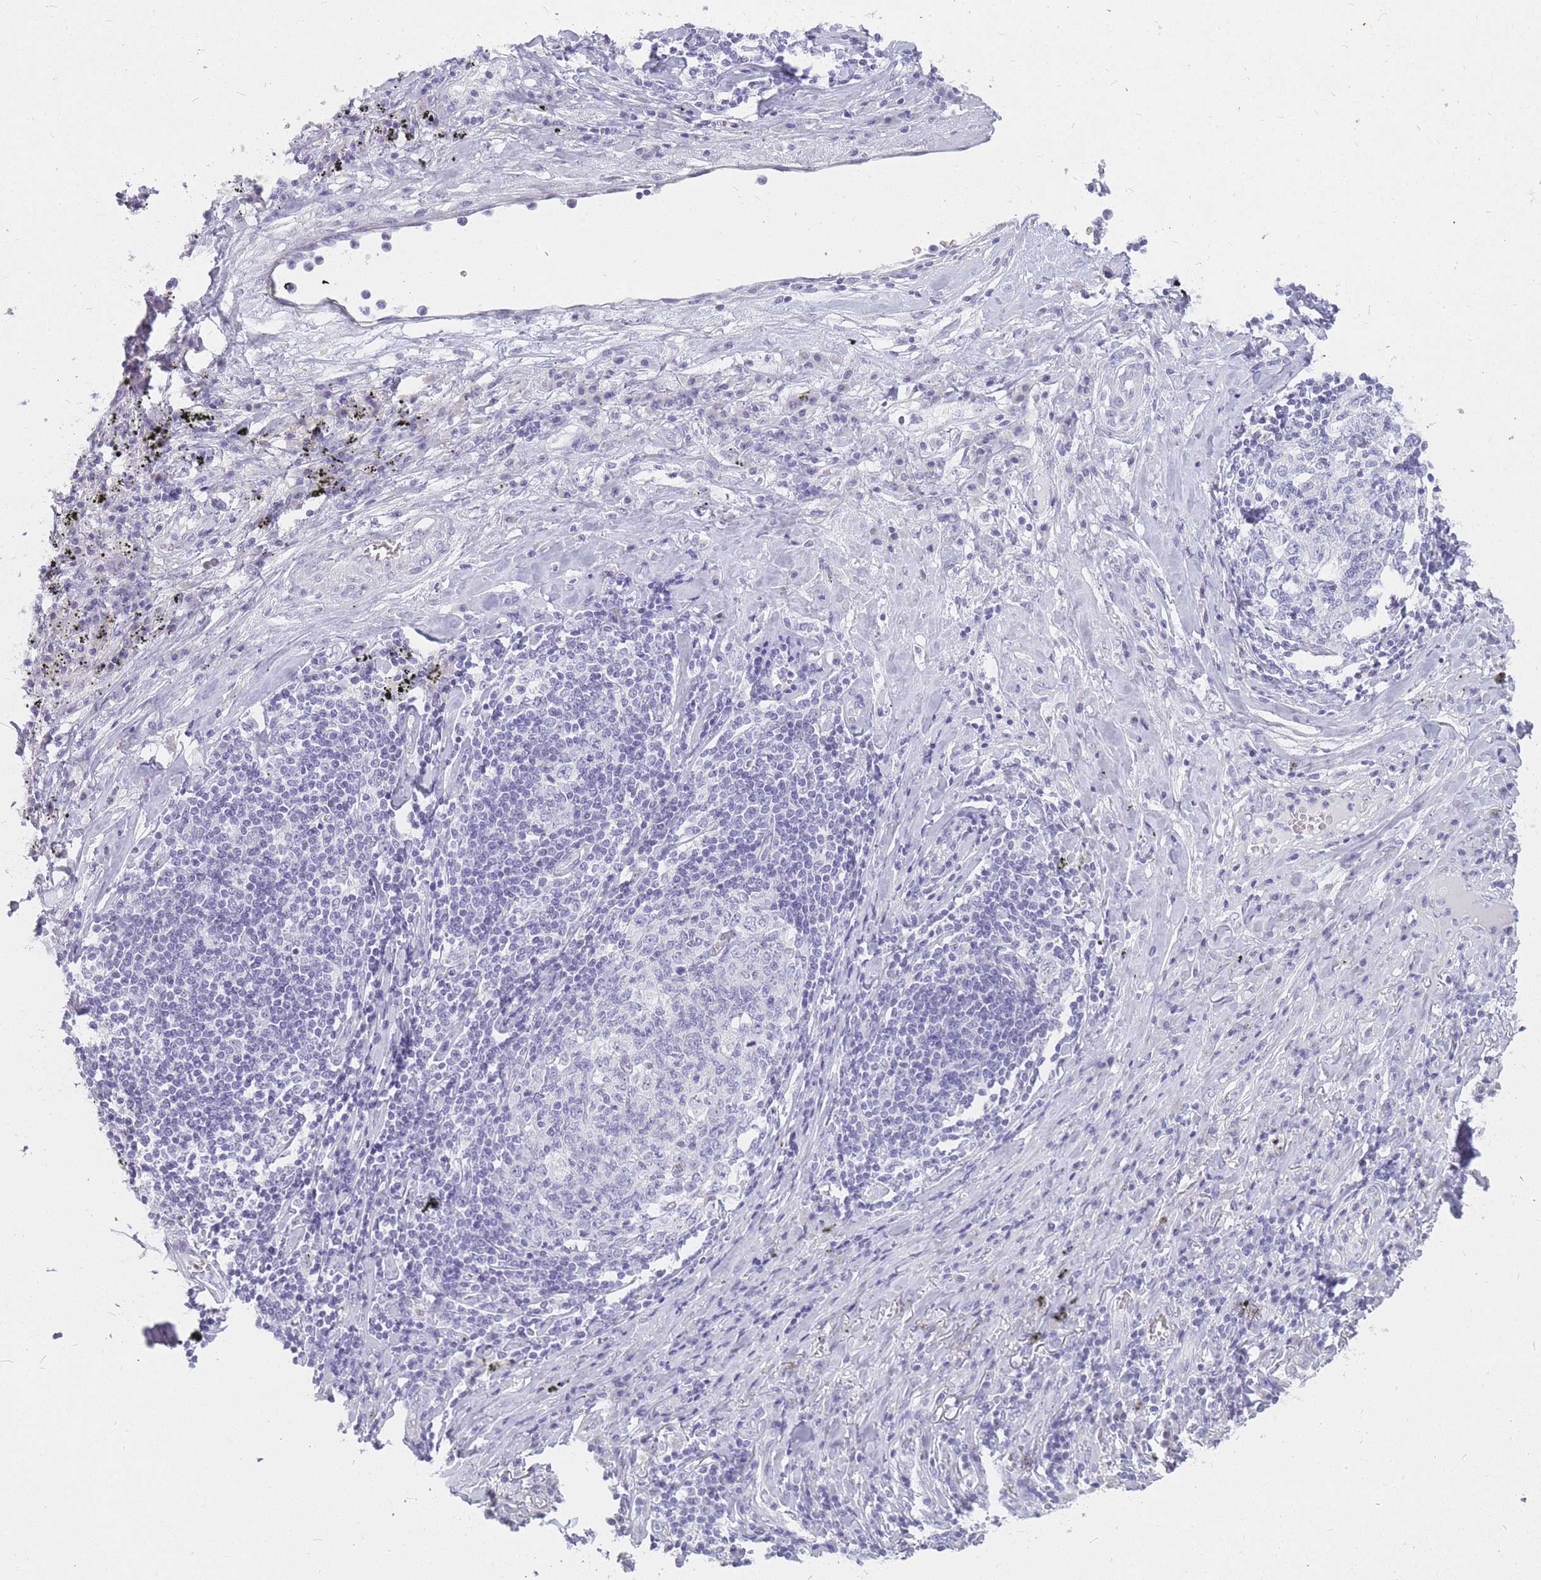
{"staining": {"intensity": "negative", "quantity": "none", "location": "none"}, "tissue": "lung cancer", "cell_type": "Tumor cells", "image_type": "cancer", "snomed": [{"axis": "morphology", "description": "Squamous cell carcinoma, NOS"}, {"axis": "topography", "description": "Lung"}], "caption": "Immunohistochemistry (IHC) micrograph of lung squamous cell carcinoma stained for a protein (brown), which demonstrates no expression in tumor cells.", "gene": "INS", "patient": {"sex": "female", "age": 63}}